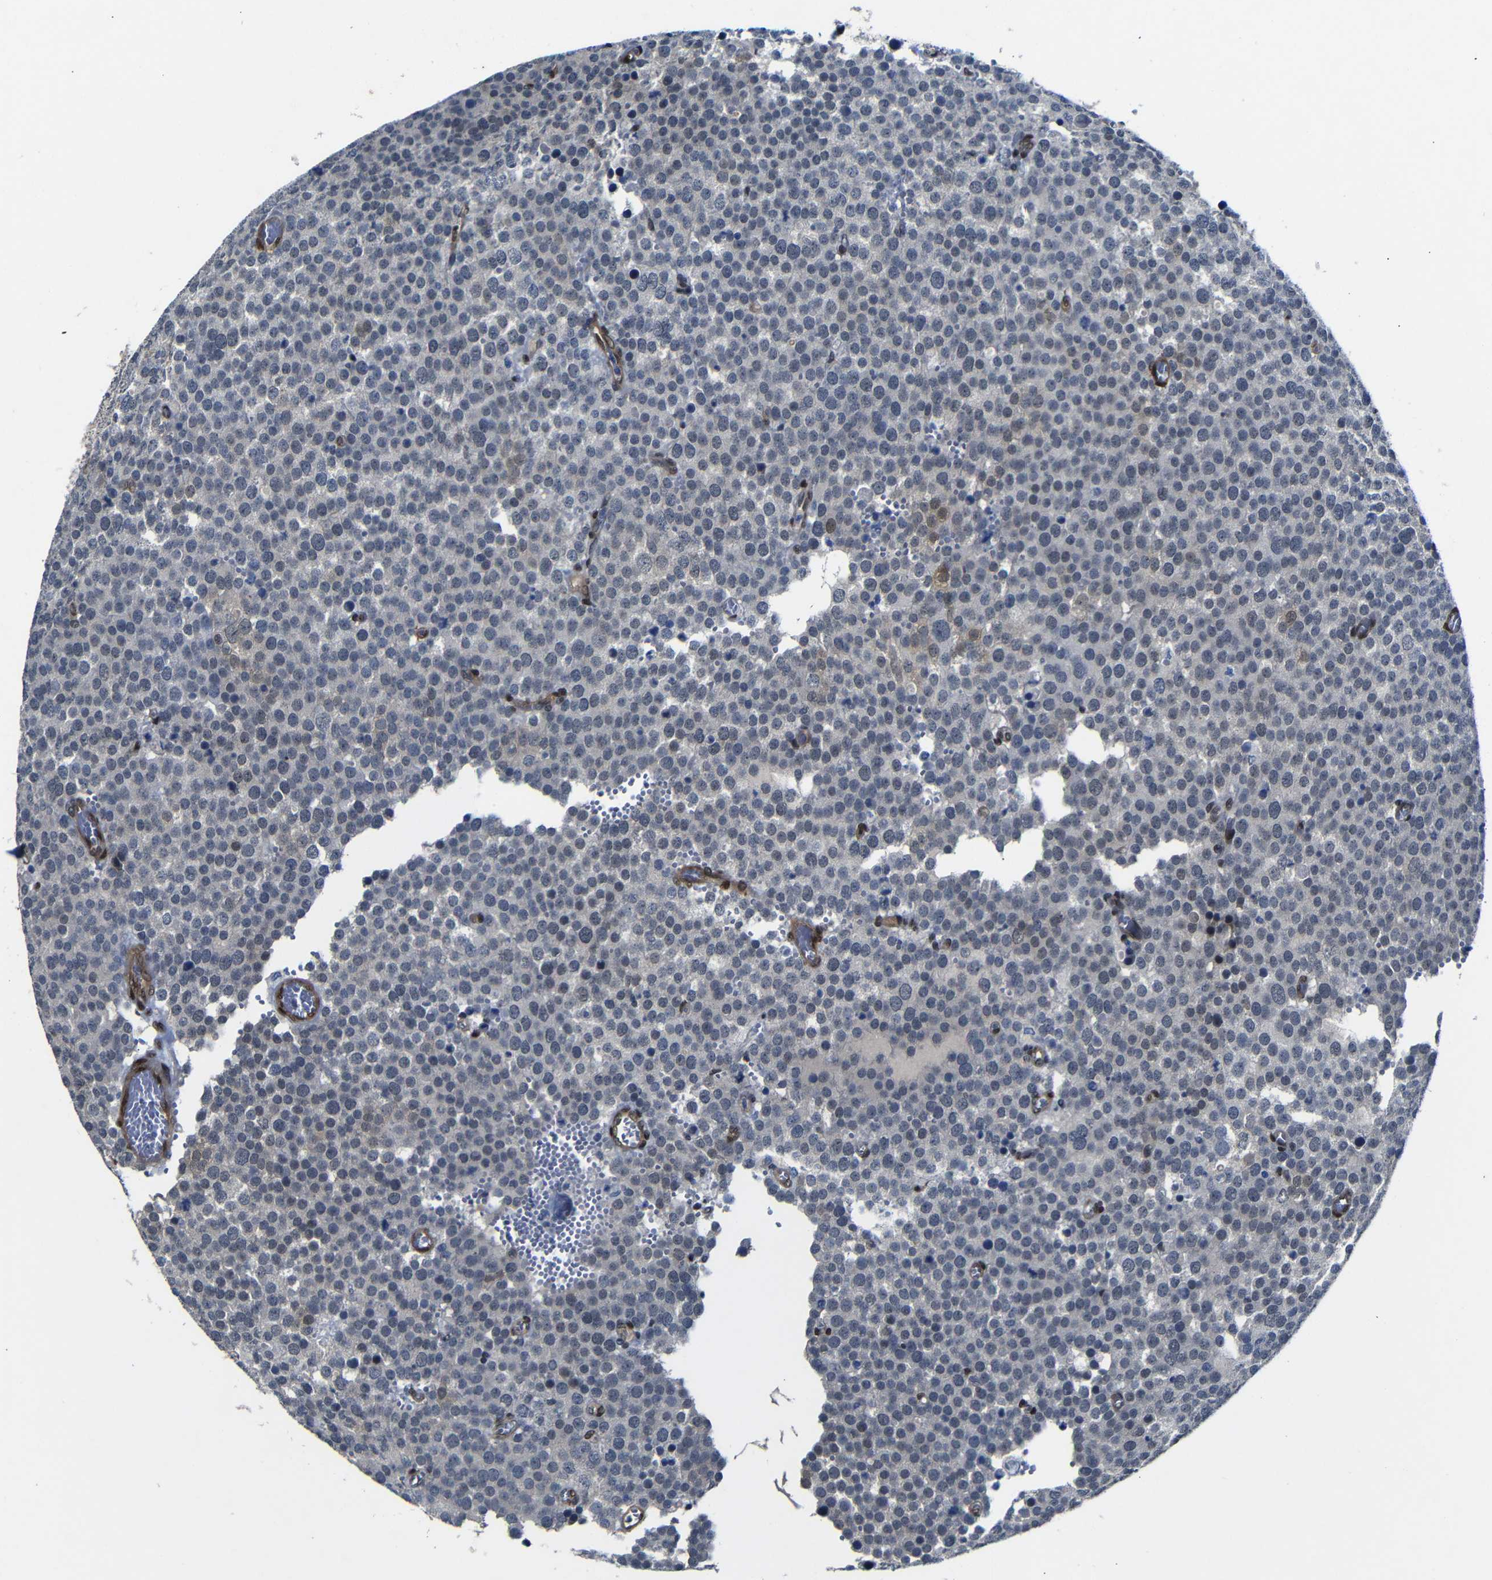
{"staining": {"intensity": "weak", "quantity": "<25%", "location": "cytoplasmic/membranous,nuclear"}, "tissue": "testis cancer", "cell_type": "Tumor cells", "image_type": "cancer", "snomed": [{"axis": "morphology", "description": "Normal tissue, NOS"}, {"axis": "morphology", "description": "Seminoma, NOS"}, {"axis": "topography", "description": "Testis"}], "caption": "Photomicrograph shows no significant protein staining in tumor cells of testis cancer.", "gene": "YAP1", "patient": {"sex": "male", "age": 71}}